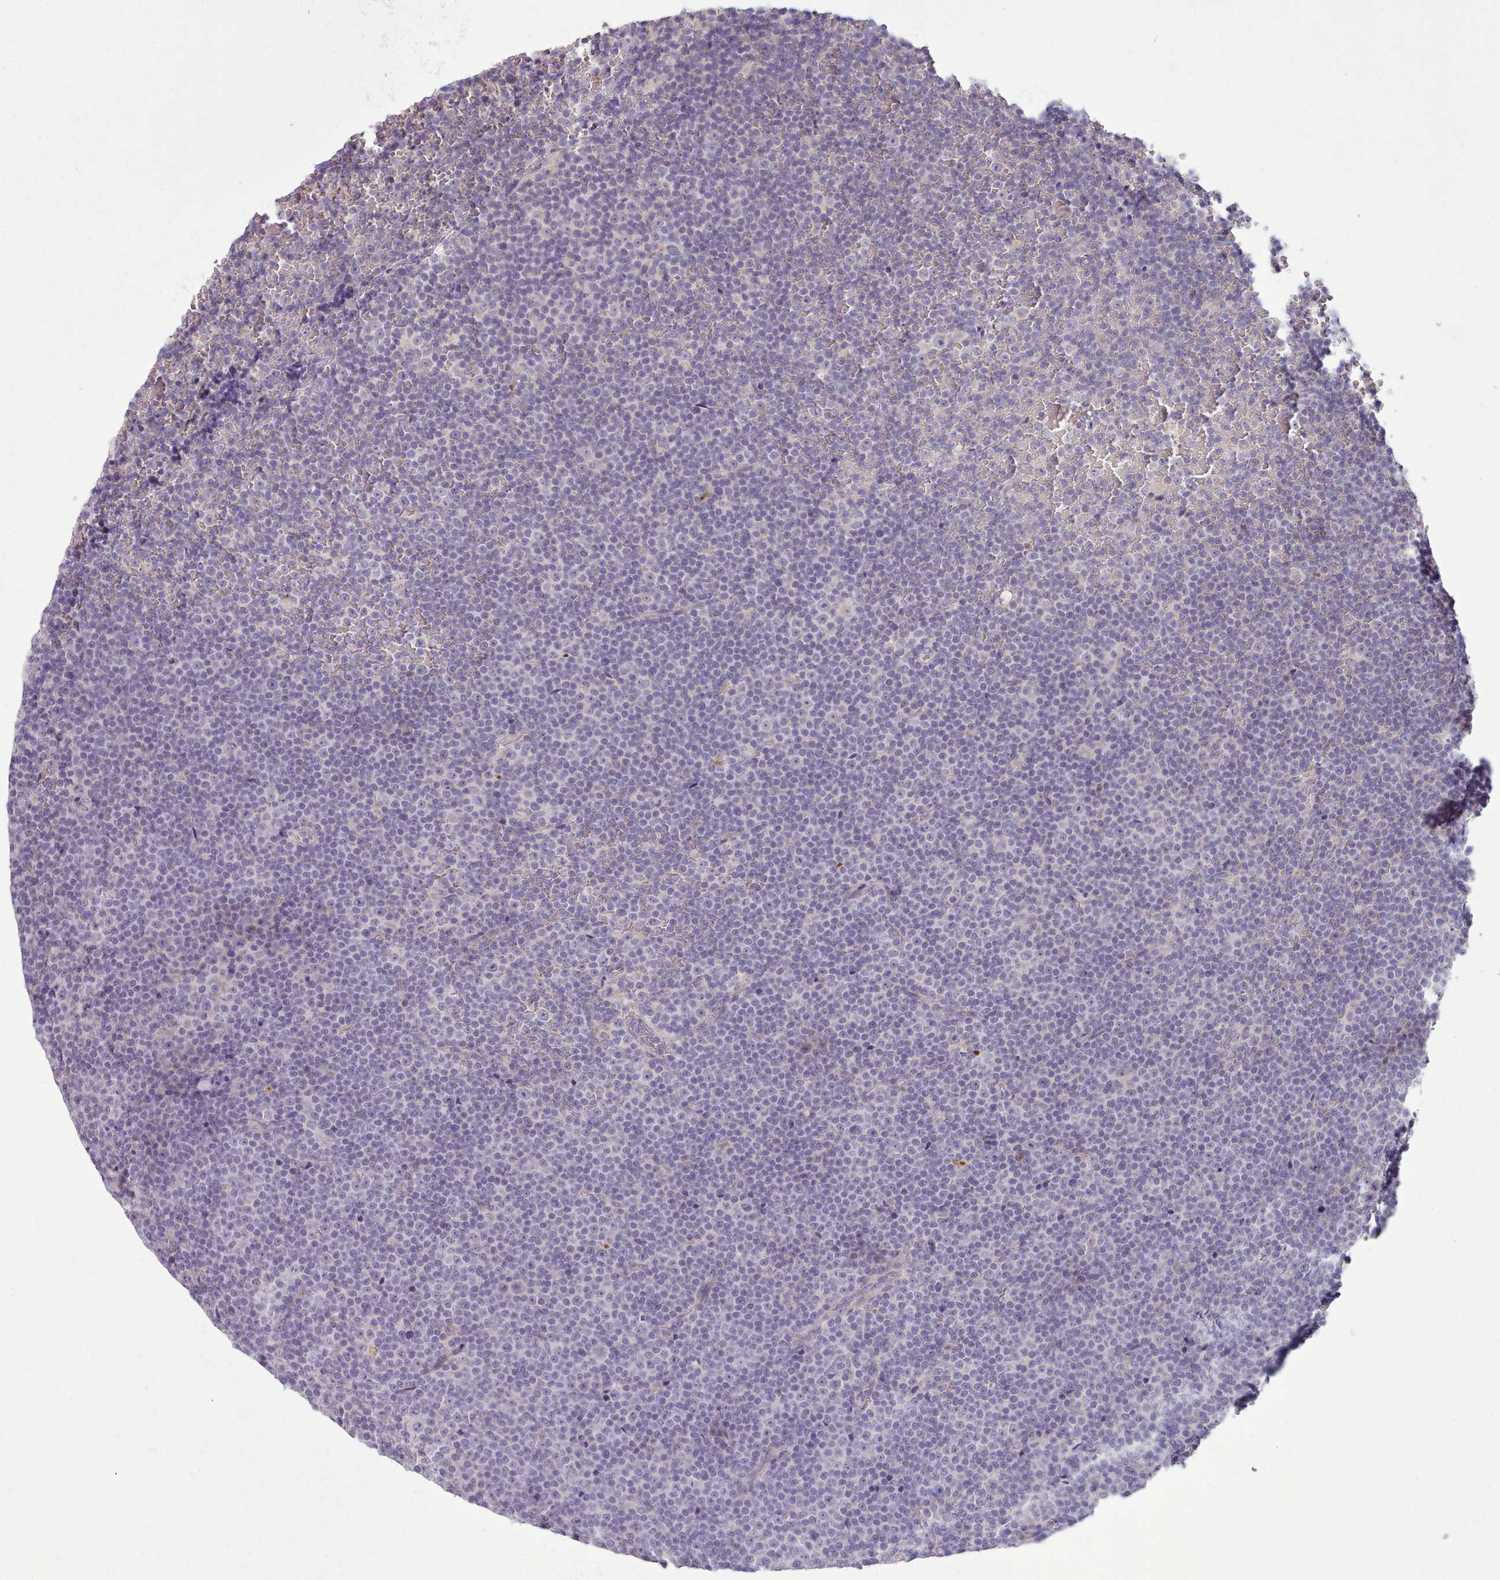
{"staining": {"intensity": "negative", "quantity": "none", "location": "none"}, "tissue": "lymphoma", "cell_type": "Tumor cells", "image_type": "cancer", "snomed": [{"axis": "morphology", "description": "Malignant lymphoma, non-Hodgkin's type, Low grade"}, {"axis": "topography", "description": "Lymph node"}], "caption": "DAB immunohistochemical staining of human low-grade malignant lymphoma, non-Hodgkin's type shows no significant positivity in tumor cells.", "gene": "DPF1", "patient": {"sex": "female", "age": 67}}